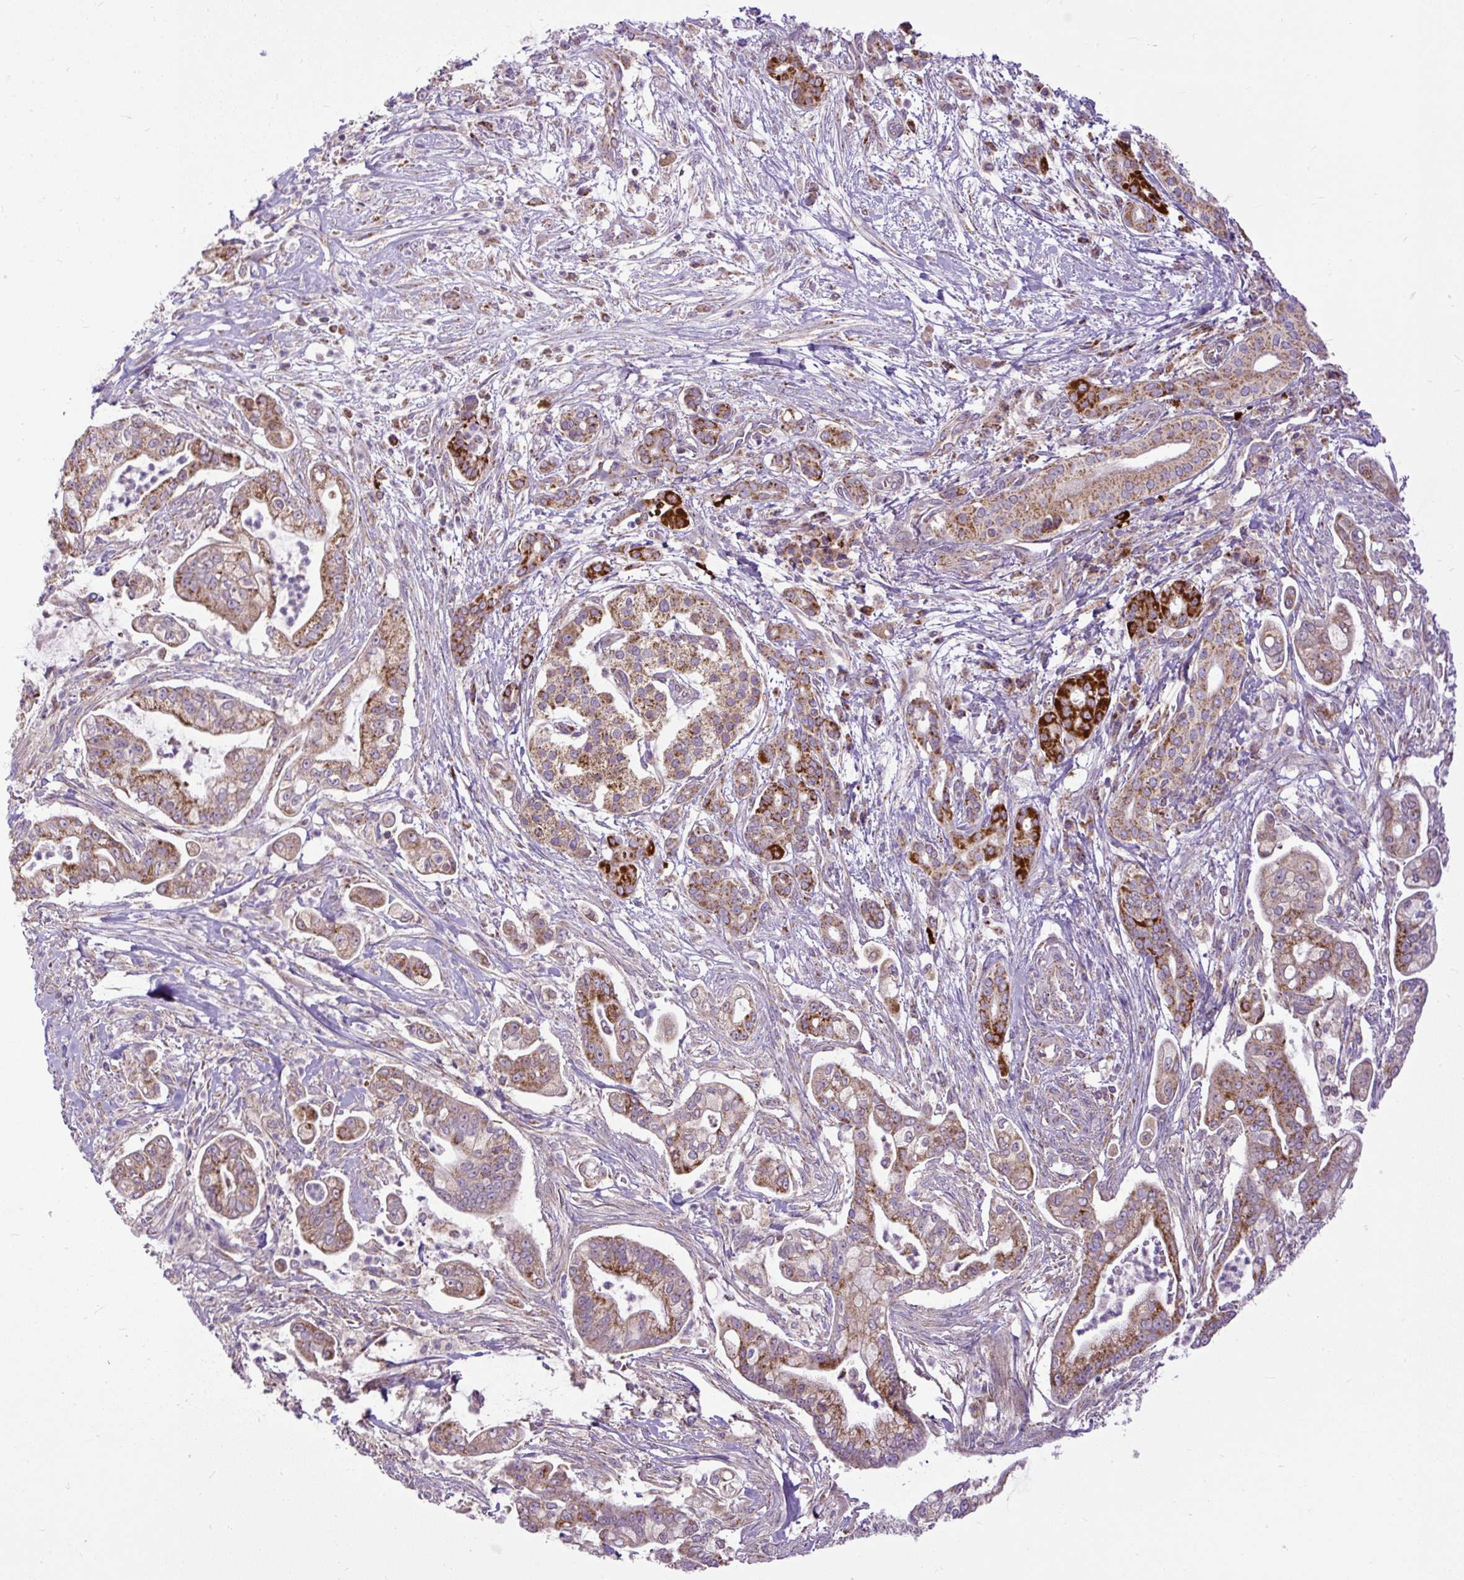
{"staining": {"intensity": "strong", "quantity": "<25%", "location": "cytoplasmic/membranous"}, "tissue": "pancreatic cancer", "cell_type": "Tumor cells", "image_type": "cancer", "snomed": [{"axis": "morphology", "description": "Adenocarcinoma, NOS"}, {"axis": "topography", "description": "Pancreas"}], "caption": "An IHC image of tumor tissue is shown. Protein staining in brown labels strong cytoplasmic/membranous positivity in pancreatic cancer (adenocarcinoma) within tumor cells.", "gene": "TM2D3", "patient": {"sex": "female", "age": 69}}